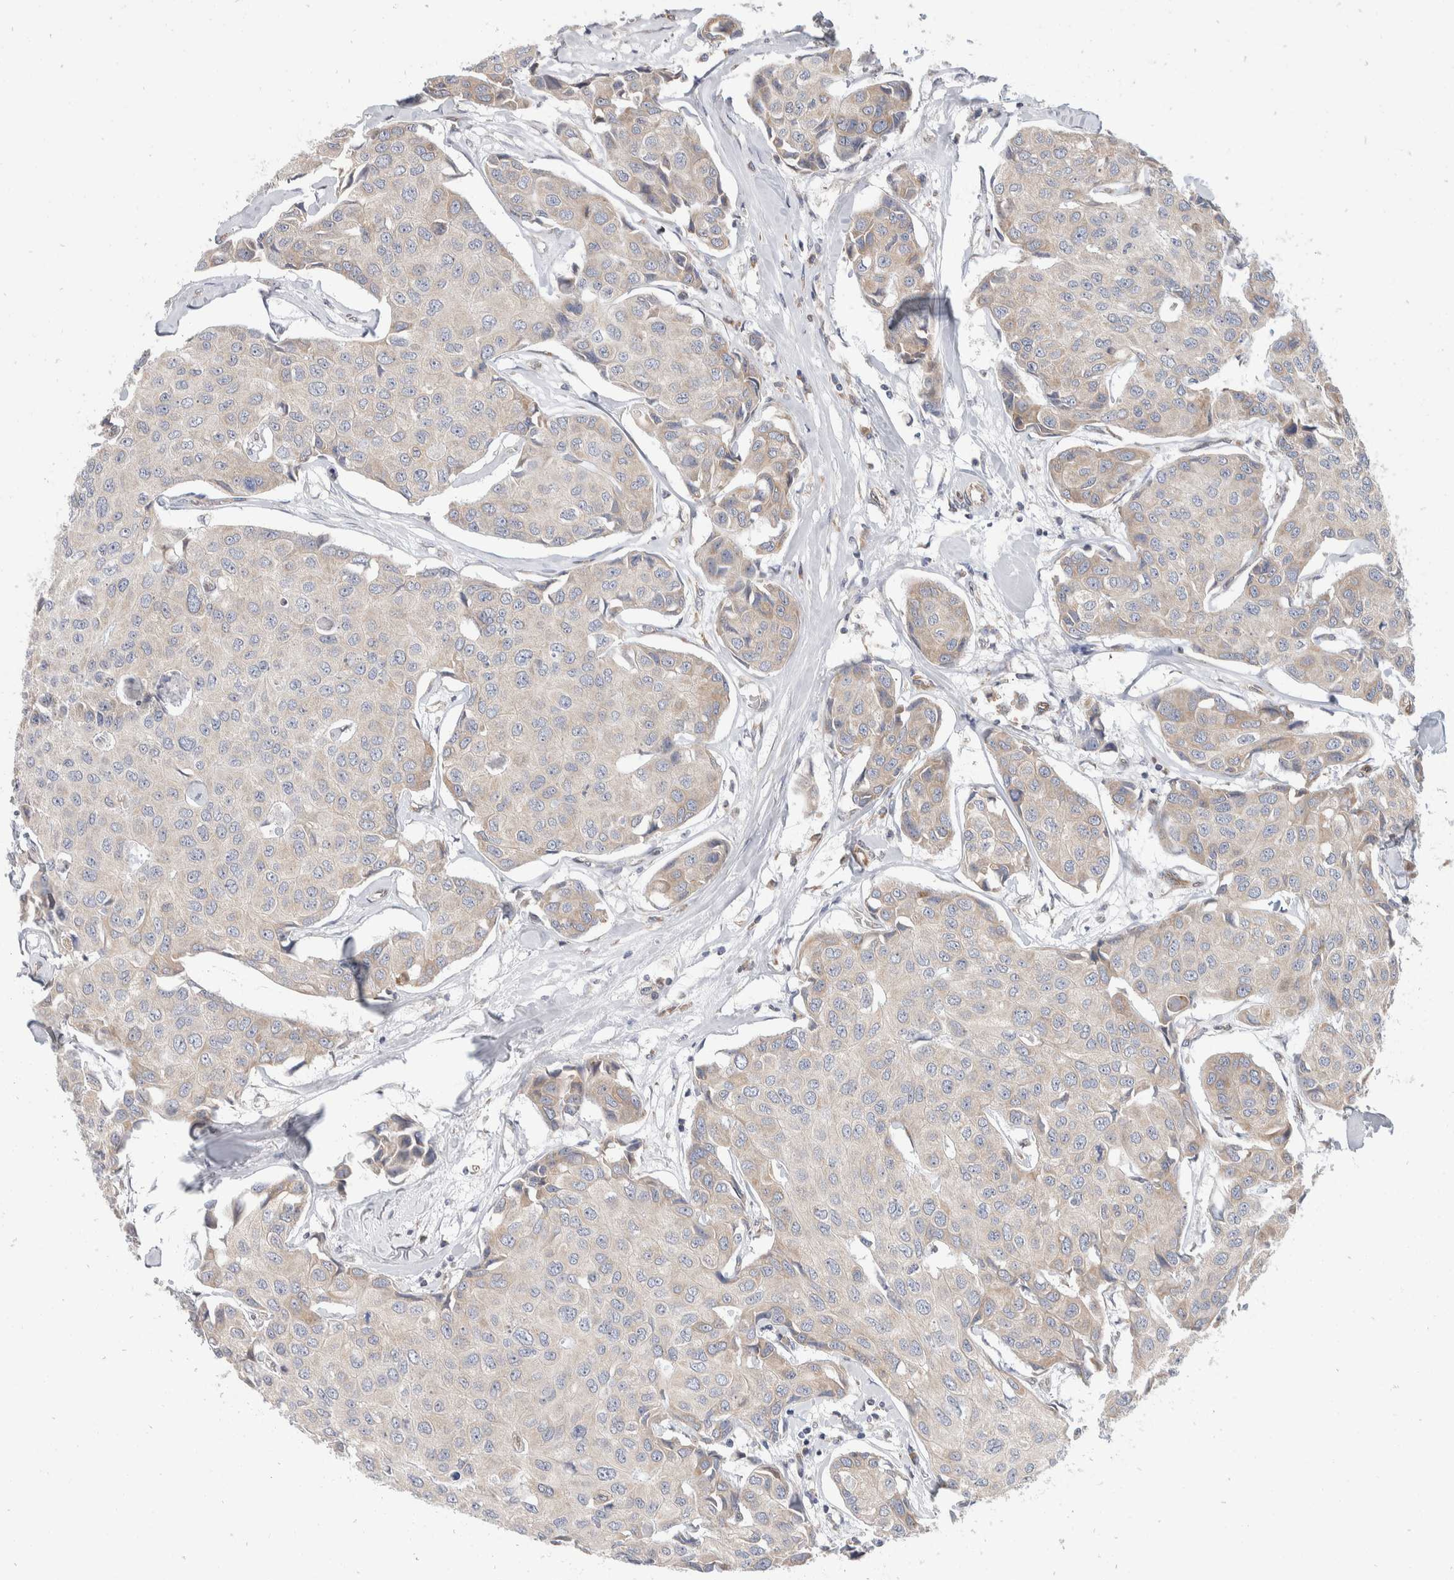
{"staining": {"intensity": "weak", "quantity": "<25%", "location": "cytoplasmic/membranous"}, "tissue": "breast cancer", "cell_type": "Tumor cells", "image_type": "cancer", "snomed": [{"axis": "morphology", "description": "Duct carcinoma"}, {"axis": "topography", "description": "Breast"}], "caption": "IHC of human breast cancer shows no positivity in tumor cells.", "gene": "TMEM245", "patient": {"sex": "female", "age": 80}}